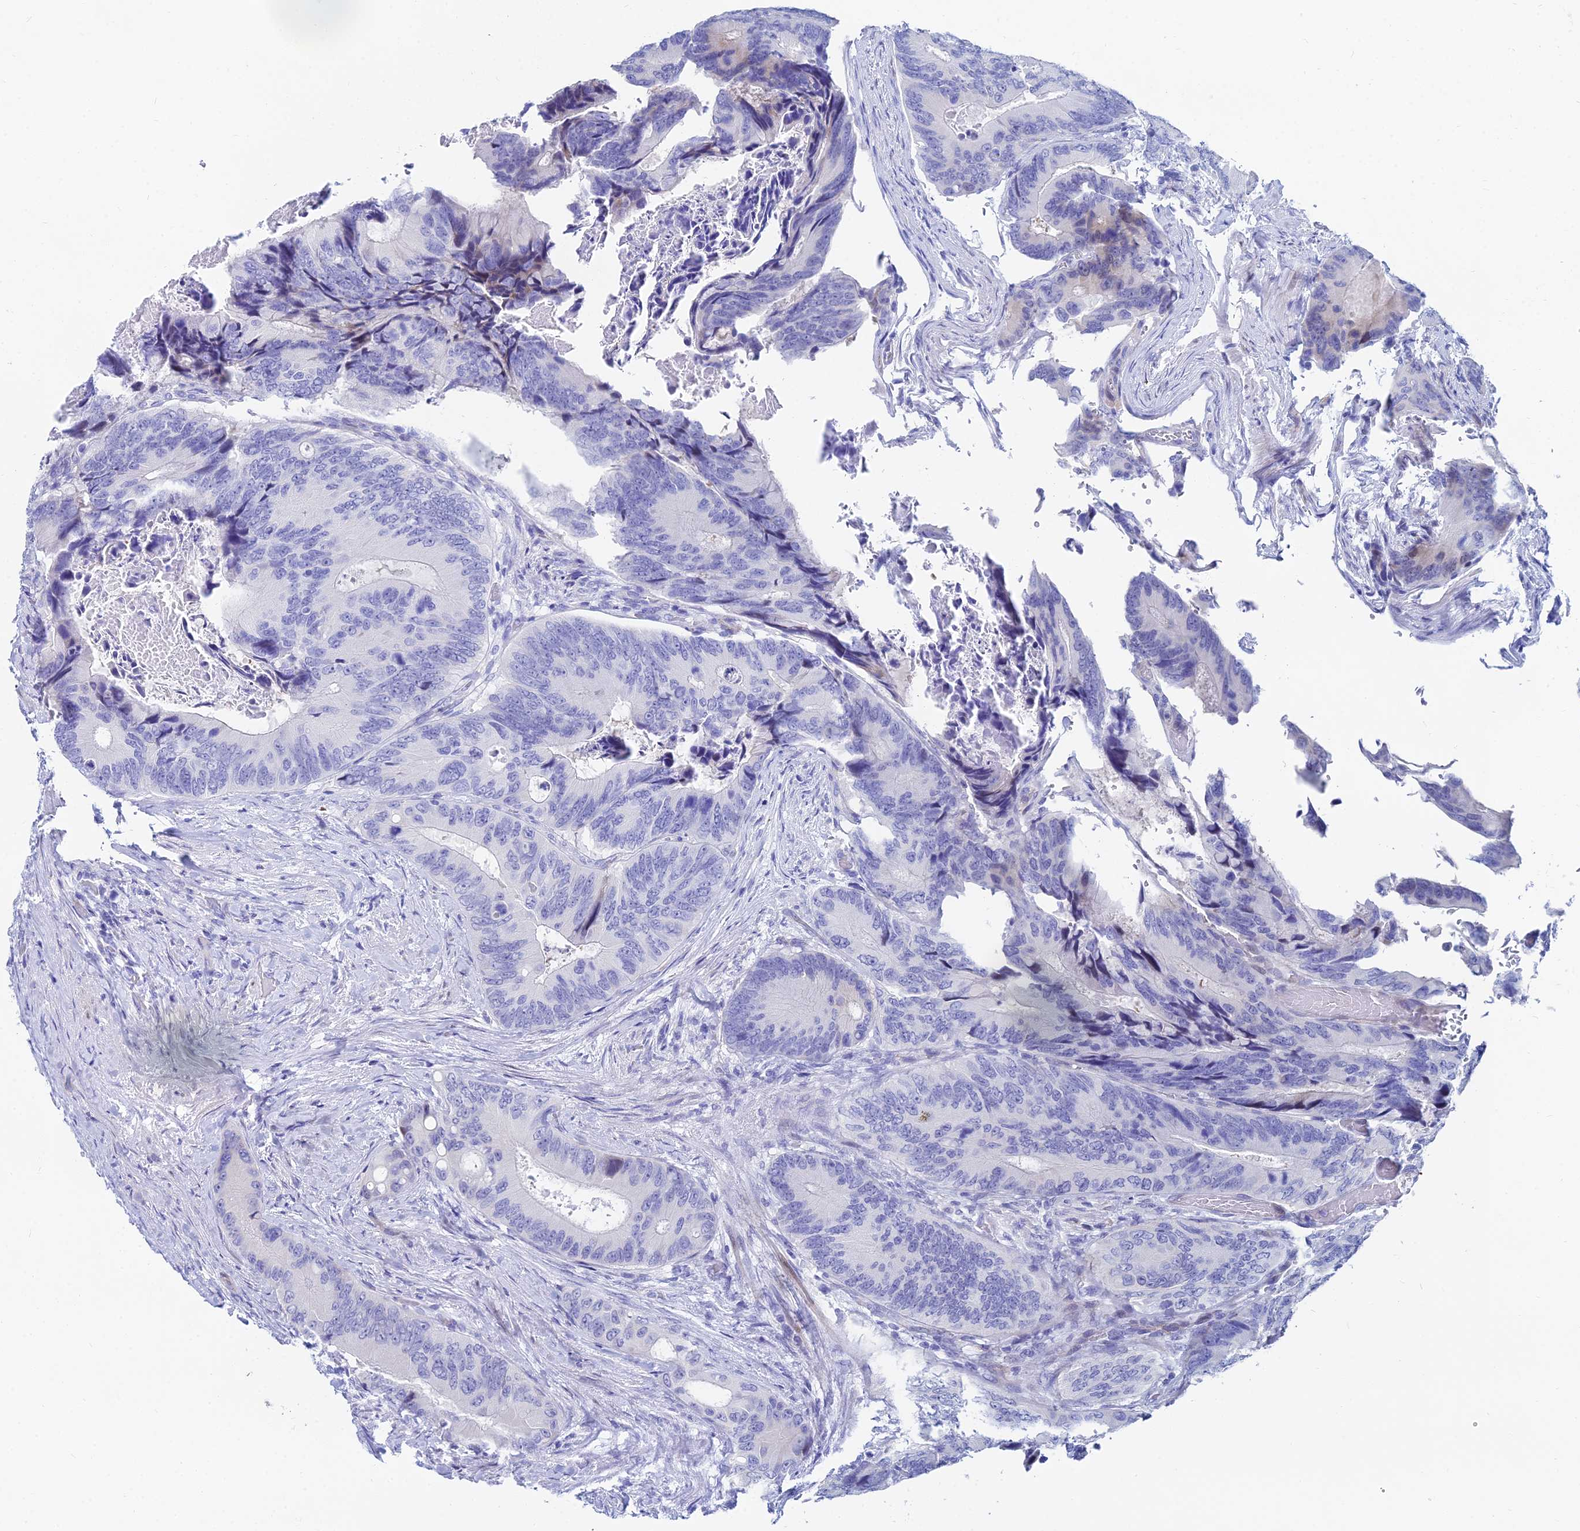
{"staining": {"intensity": "negative", "quantity": "none", "location": "none"}, "tissue": "colorectal cancer", "cell_type": "Tumor cells", "image_type": "cancer", "snomed": [{"axis": "morphology", "description": "Adenocarcinoma, NOS"}, {"axis": "topography", "description": "Colon"}], "caption": "Protein analysis of colorectal cancer demonstrates no significant positivity in tumor cells.", "gene": "HSPA1L", "patient": {"sex": "male", "age": 84}}